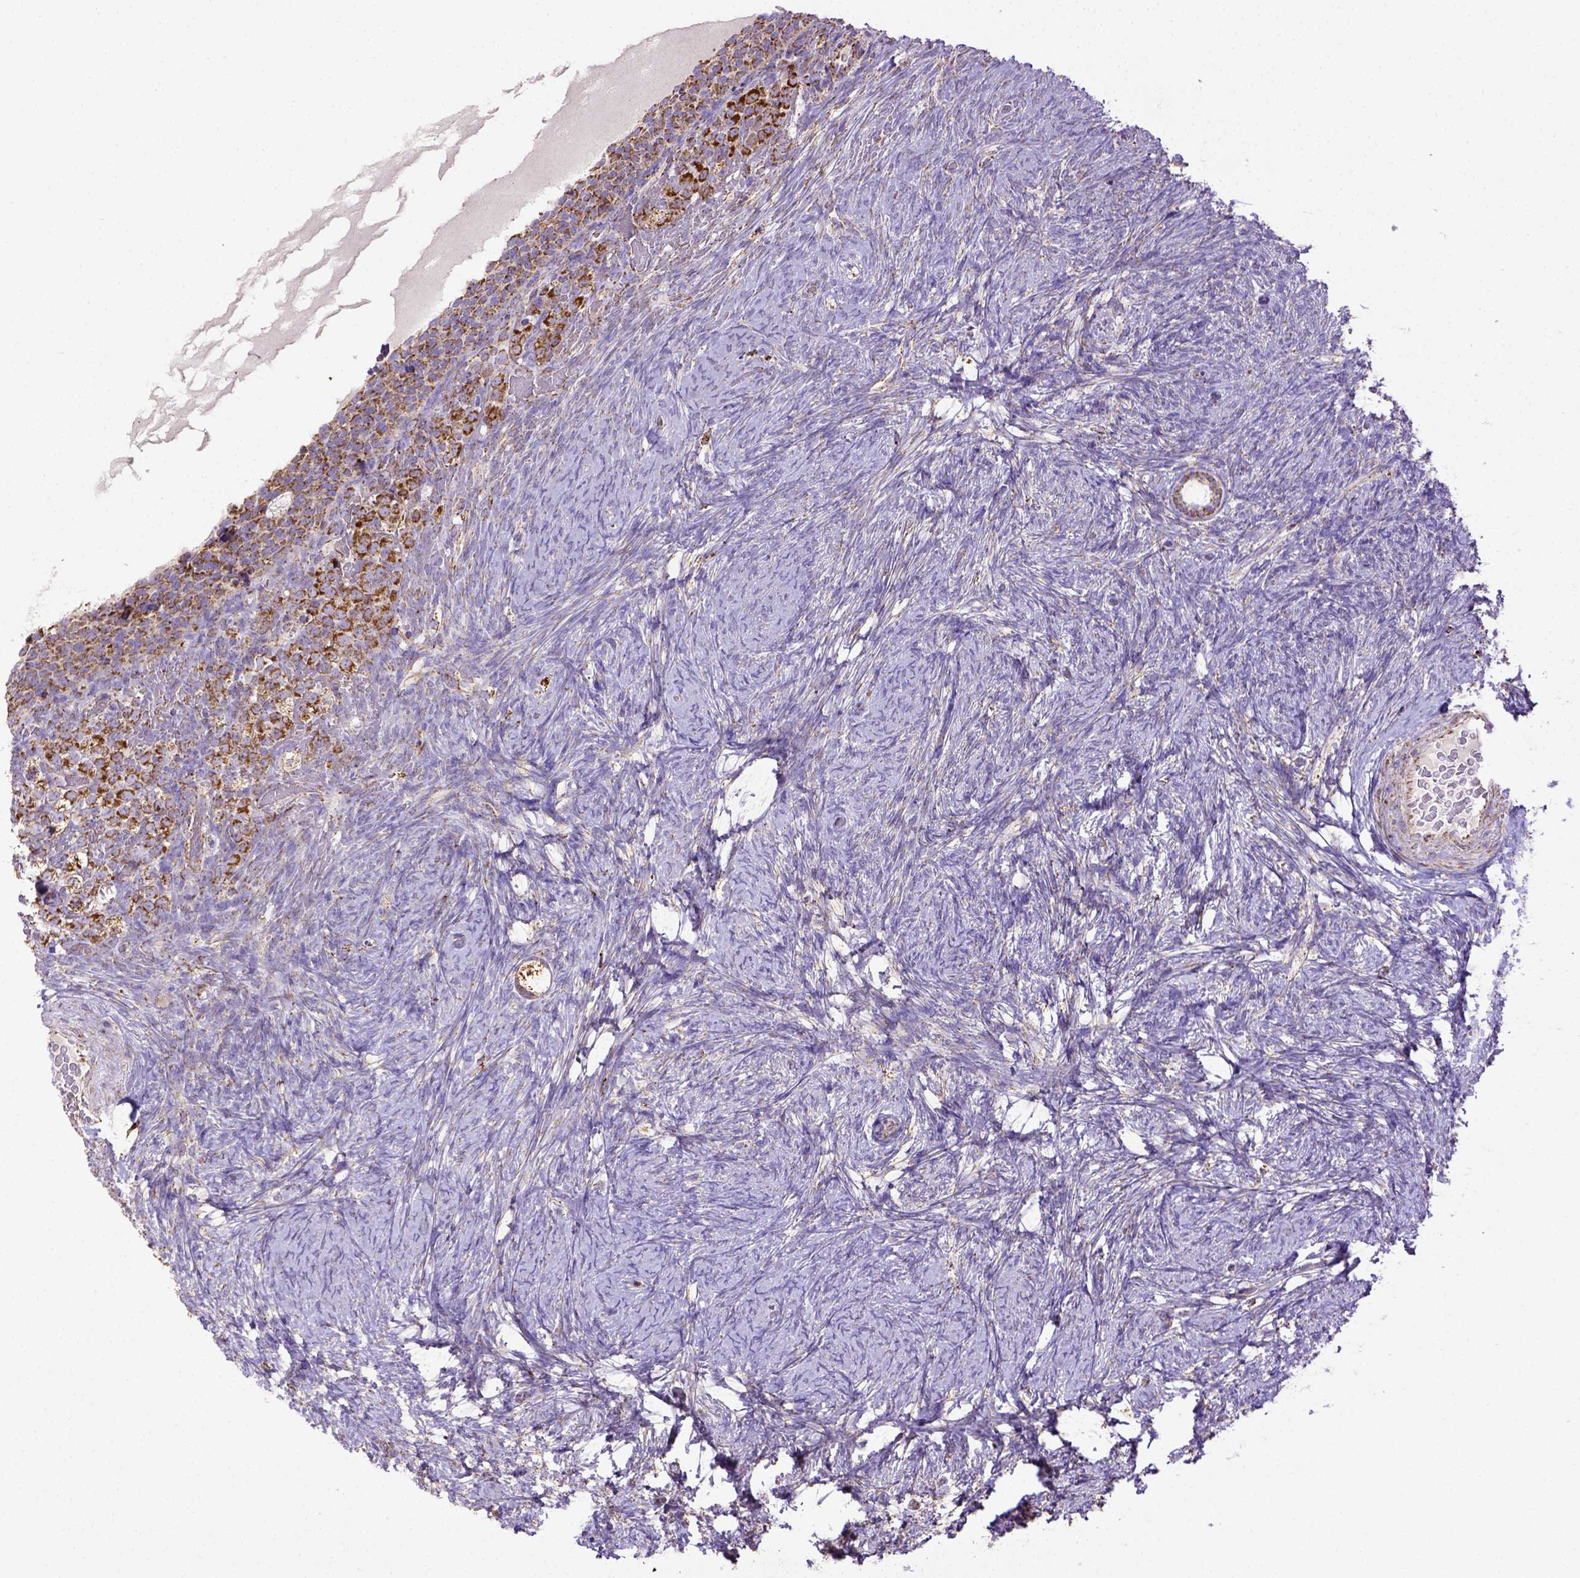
{"staining": {"intensity": "moderate", "quantity": ">75%", "location": "cytoplasmic/membranous"}, "tissue": "ovary", "cell_type": "Follicle cells", "image_type": "normal", "snomed": [{"axis": "morphology", "description": "Normal tissue, NOS"}, {"axis": "topography", "description": "Ovary"}], "caption": "The histopathology image reveals immunohistochemical staining of unremarkable ovary. There is moderate cytoplasmic/membranous expression is seen in about >75% of follicle cells. The staining was performed using DAB (3,3'-diaminobenzidine), with brown indicating positive protein expression. Nuclei are stained blue with hematoxylin.", "gene": "MT", "patient": {"sex": "female", "age": 34}}